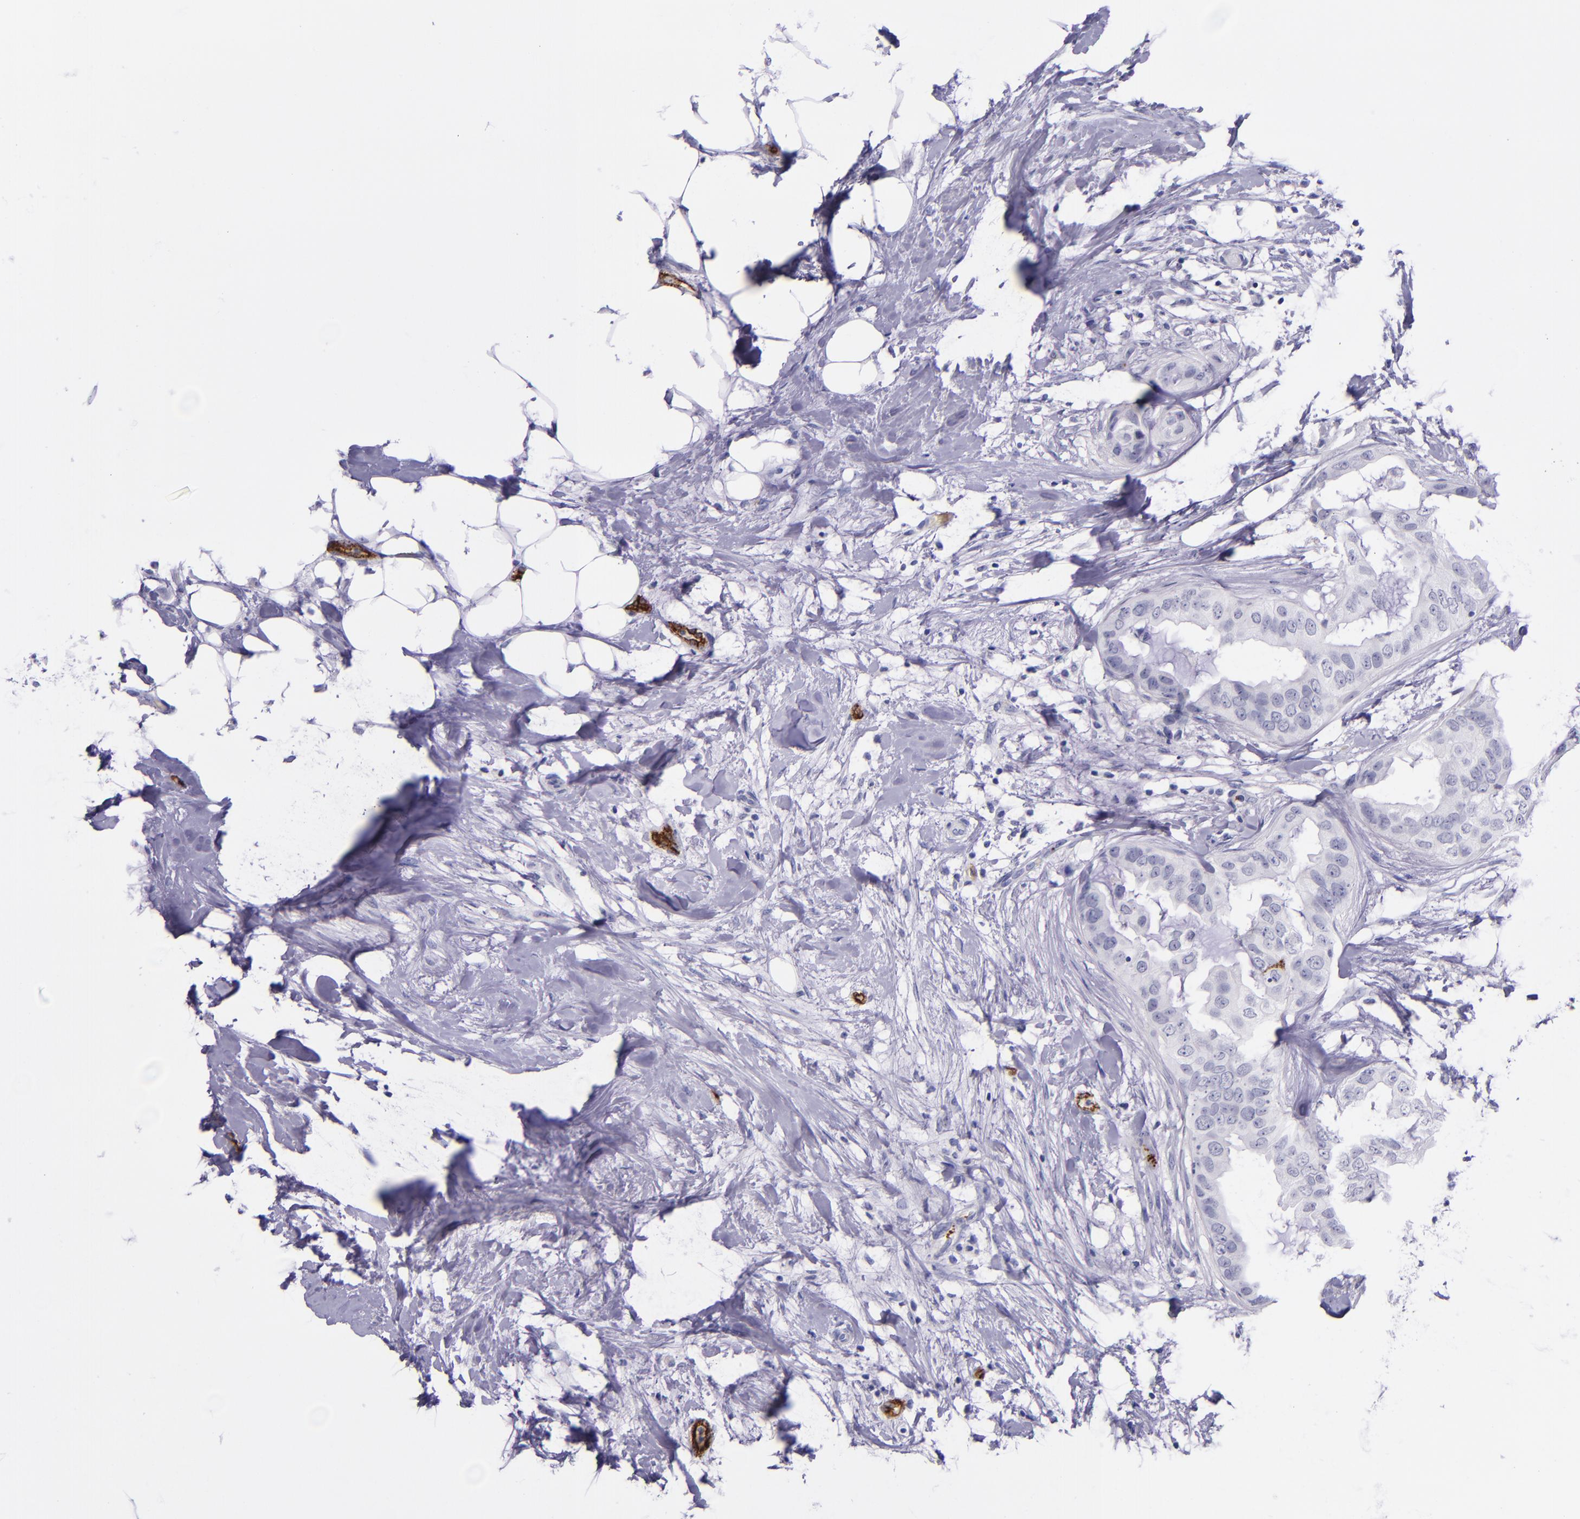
{"staining": {"intensity": "negative", "quantity": "none", "location": "none"}, "tissue": "breast cancer", "cell_type": "Tumor cells", "image_type": "cancer", "snomed": [{"axis": "morphology", "description": "Duct carcinoma"}, {"axis": "topography", "description": "Breast"}], "caption": "There is no significant expression in tumor cells of breast invasive ductal carcinoma. (DAB IHC, high magnification).", "gene": "SELE", "patient": {"sex": "female", "age": 40}}